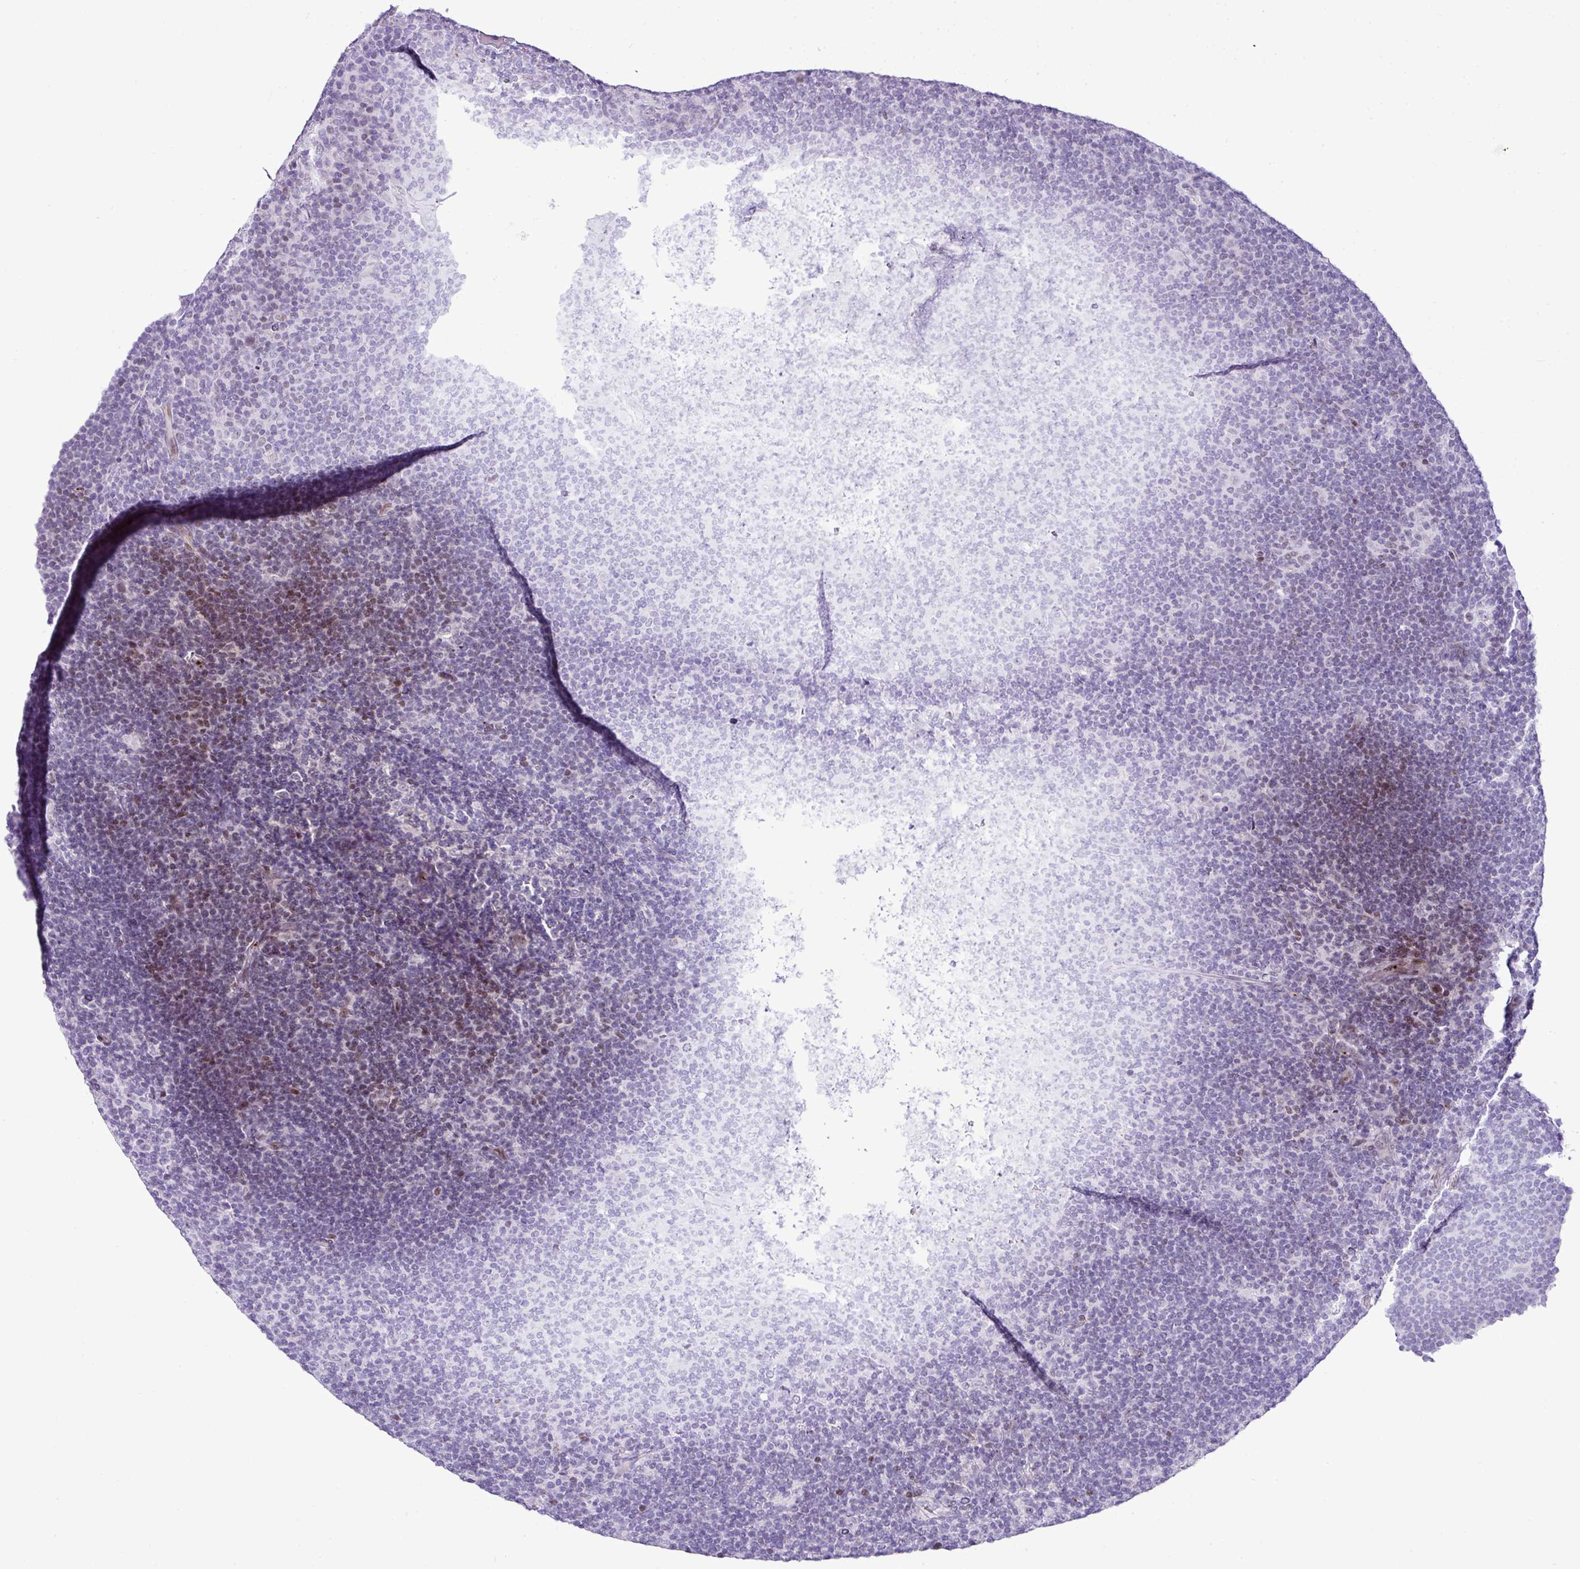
{"staining": {"intensity": "negative", "quantity": "none", "location": "none"}, "tissue": "lymphoma", "cell_type": "Tumor cells", "image_type": "cancer", "snomed": [{"axis": "morphology", "description": "Hodgkin's disease, NOS"}, {"axis": "topography", "description": "Lymph node"}], "caption": "Tumor cells show no significant staining in Hodgkin's disease. The staining is performed using DAB (3,3'-diaminobenzidine) brown chromogen with nuclei counter-stained in using hematoxylin.", "gene": "CMTM5", "patient": {"sex": "female", "age": 57}}